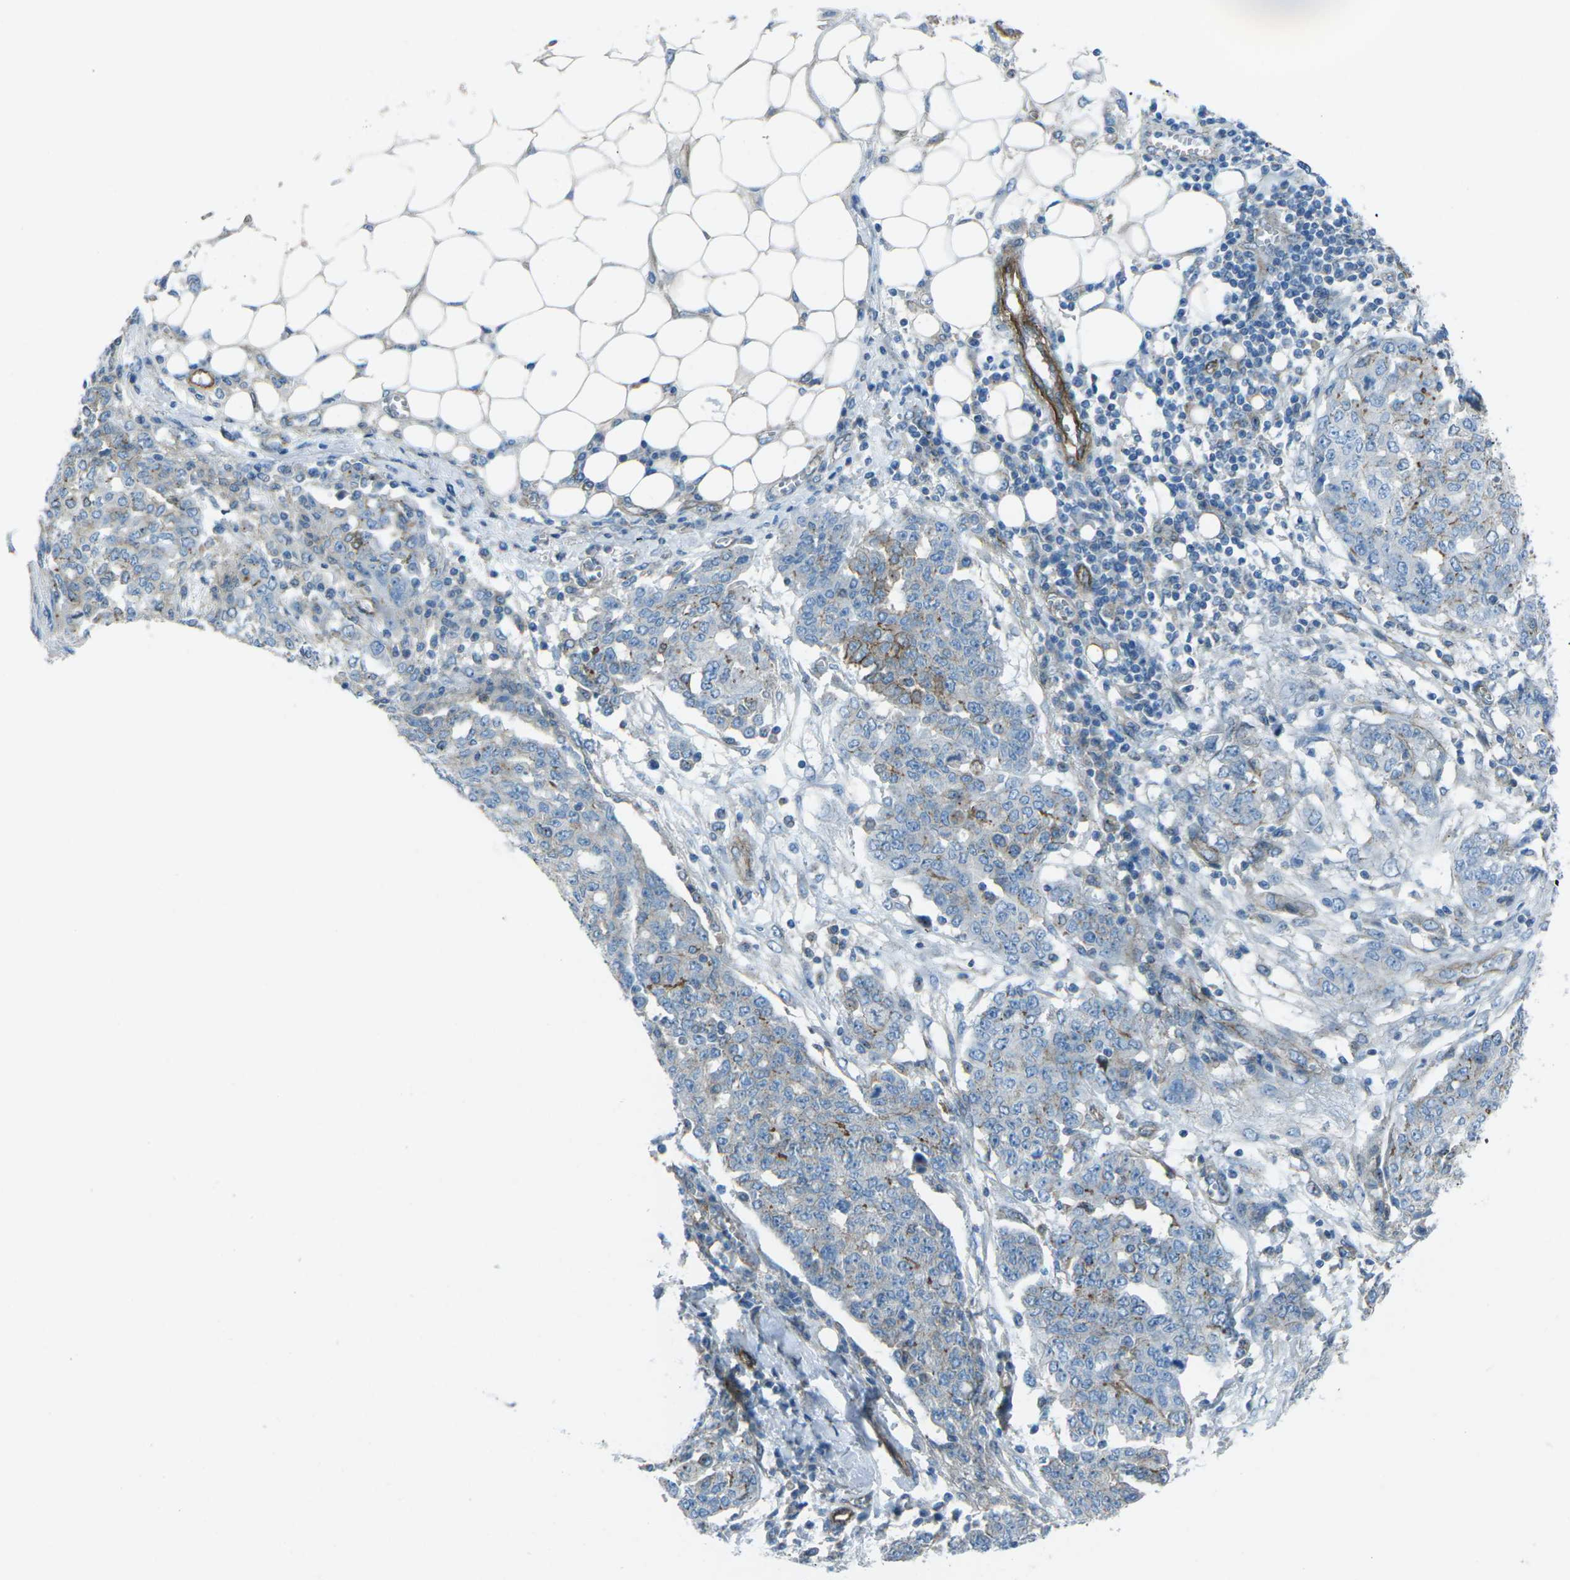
{"staining": {"intensity": "negative", "quantity": "none", "location": "none"}, "tissue": "ovarian cancer", "cell_type": "Tumor cells", "image_type": "cancer", "snomed": [{"axis": "morphology", "description": "Cystadenocarcinoma, serous, NOS"}, {"axis": "topography", "description": "Soft tissue"}, {"axis": "topography", "description": "Ovary"}], "caption": "High power microscopy histopathology image of an IHC photomicrograph of serous cystadenocarcinoma (ovarian), revealing no significant expression in tumor cells.", "gene": "UTRN", "patient": {"sex": "female", "age": 57}}